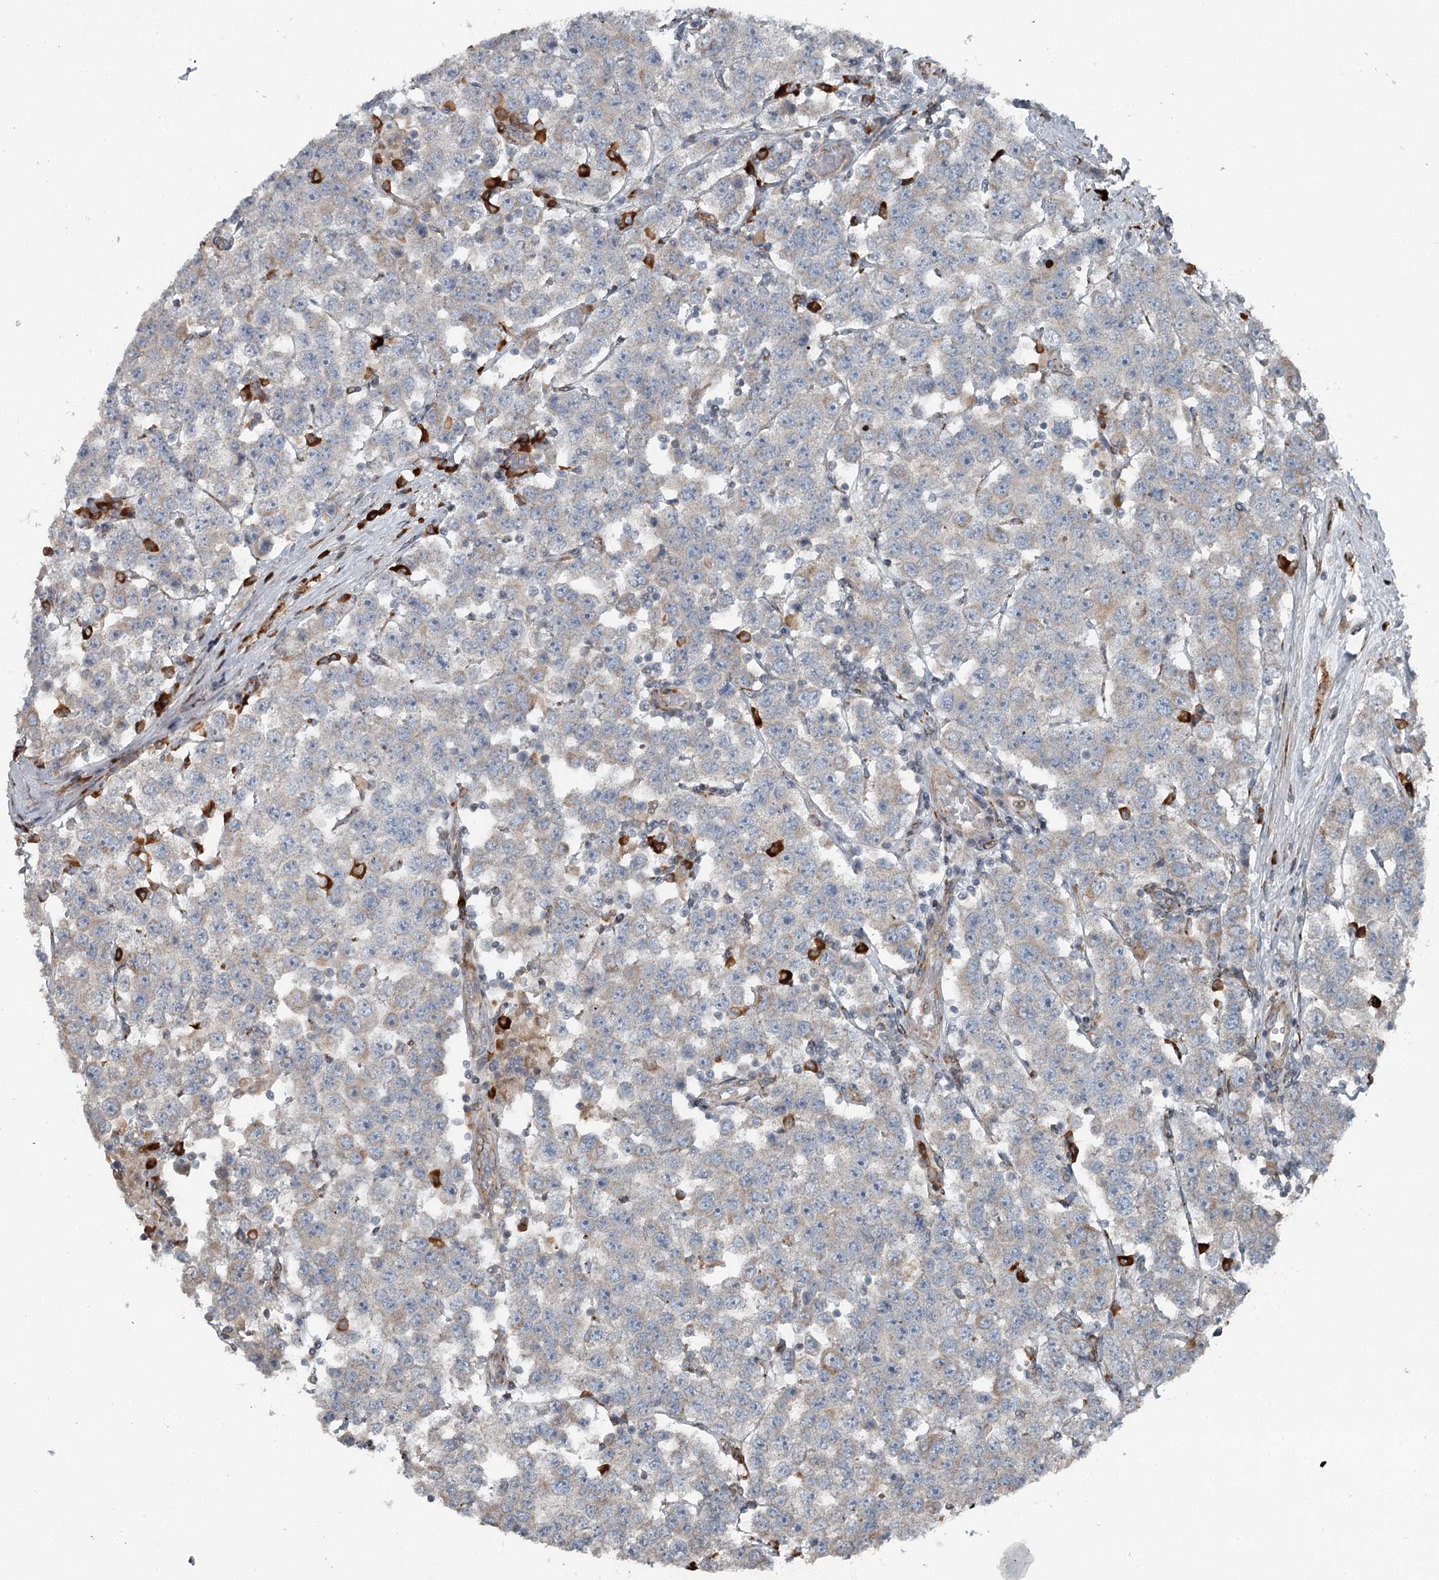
{"staining": {"intensity": "weak", "quantity": "<25%", "location": "cytoplasmic/membranous"}, "tissue": "testis cancer", "cell_type": "Tumor cells", "image_type": "cancer", "snomed": [{"axis": "morphology", "description": "Seminoma, NOS"}, {"axis": "topography", "description": "Testis"}], "caption": "Testis seminoma was stained to show a protein in brown. There is no significant expression in tumor cells. (Brightfield microscopy of DAB (3,3'-diaminobenzidine) IHC at high magnification).", "gene": "RASSF8", "patient": {"sex": "male", "age": 28}}